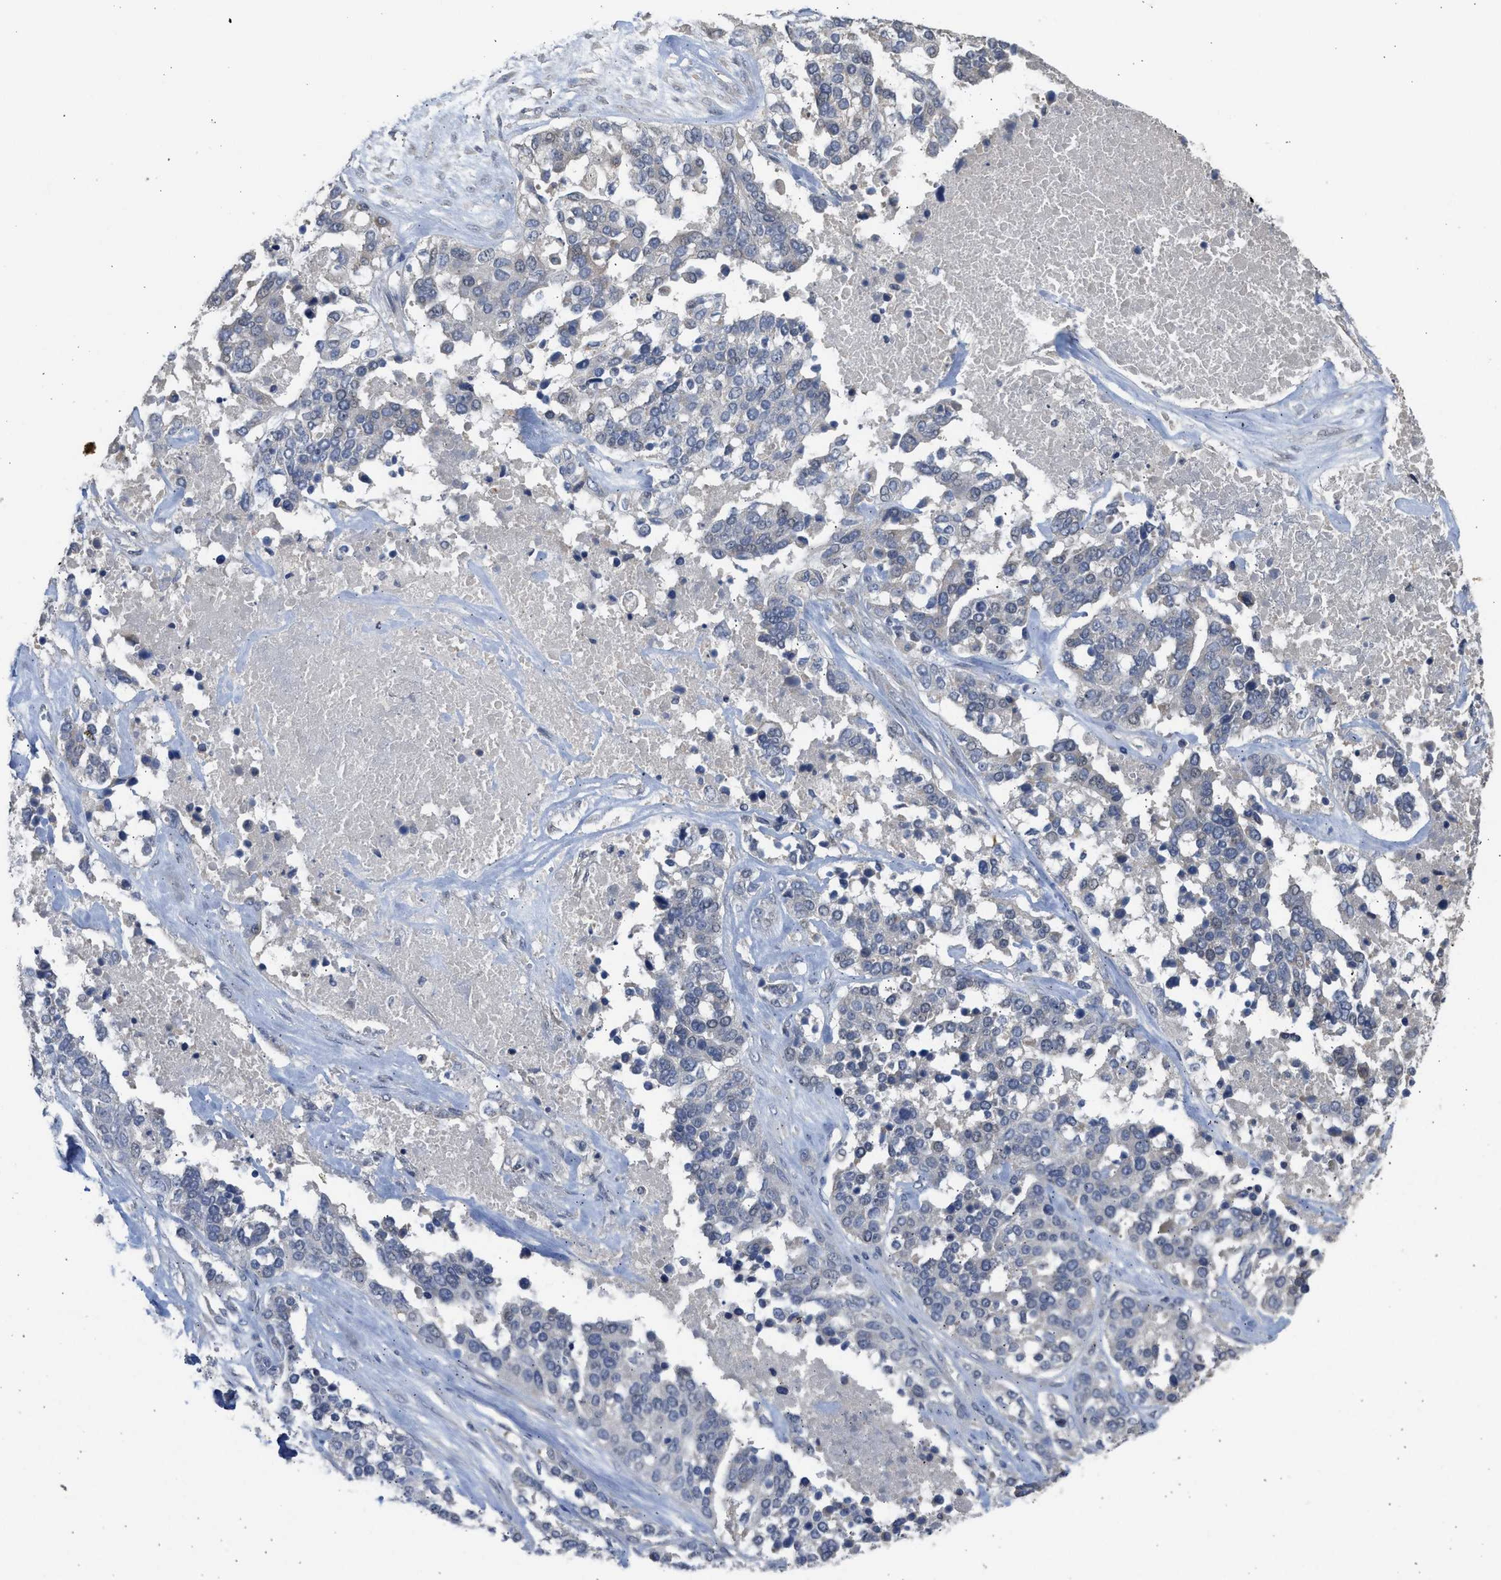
{"staining": {"intensity": "negative", "quantity": "none", "location": "none"}, "tissue": "ovarian cancer", "cell_type": "Tumor cells", "image_type": "cancer", "snomed": [{"axis": "morphology", "description": "Cystadenocarcinoma, serous, NOS"}, {"axis": "topography", "description": "Ovary"}], "caption": "There is no significant staining in tumor cells of ovarian cancer.", "gene": "SULT2A1", "patient": {"sex": "female", "age": 44}}